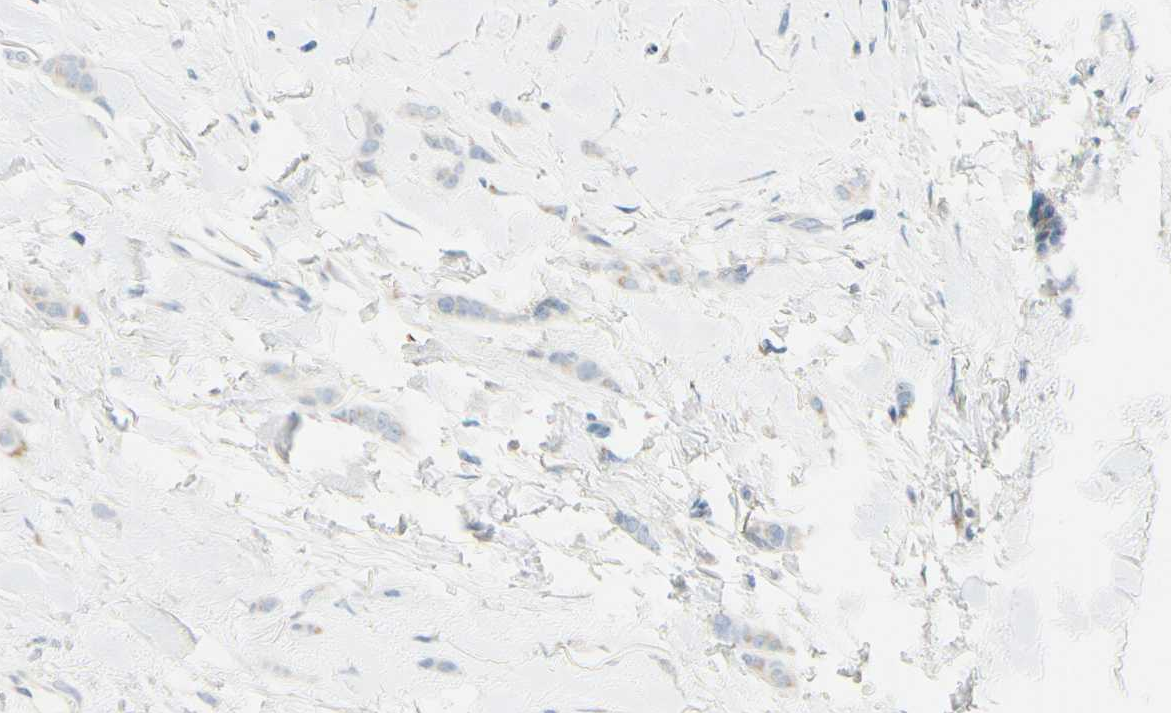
{"staining": {"intensity": "weak", "quantity": "<25%", "location": "cytoplasmic/membranous"}, "tissue": "breast cancer", "cell_type": "Tumor cells", "image_type": "cancer", "snomed": [{"axis": "morphology", "description": "Lobular carcinoma"}, {"axis": "topography", "description": "Skin"}, {"axis": "topography", "description": "Breast"}], "caption": "Tumor cells show no significant staining in breast cancer. (Stains: DAB immunohistochemistry with hematoxylin counter stain, Microscopy: brightfield microscopy at high magnification).", "gene": "ABCA3", "patient": {"sex": "female", "age": 46}}